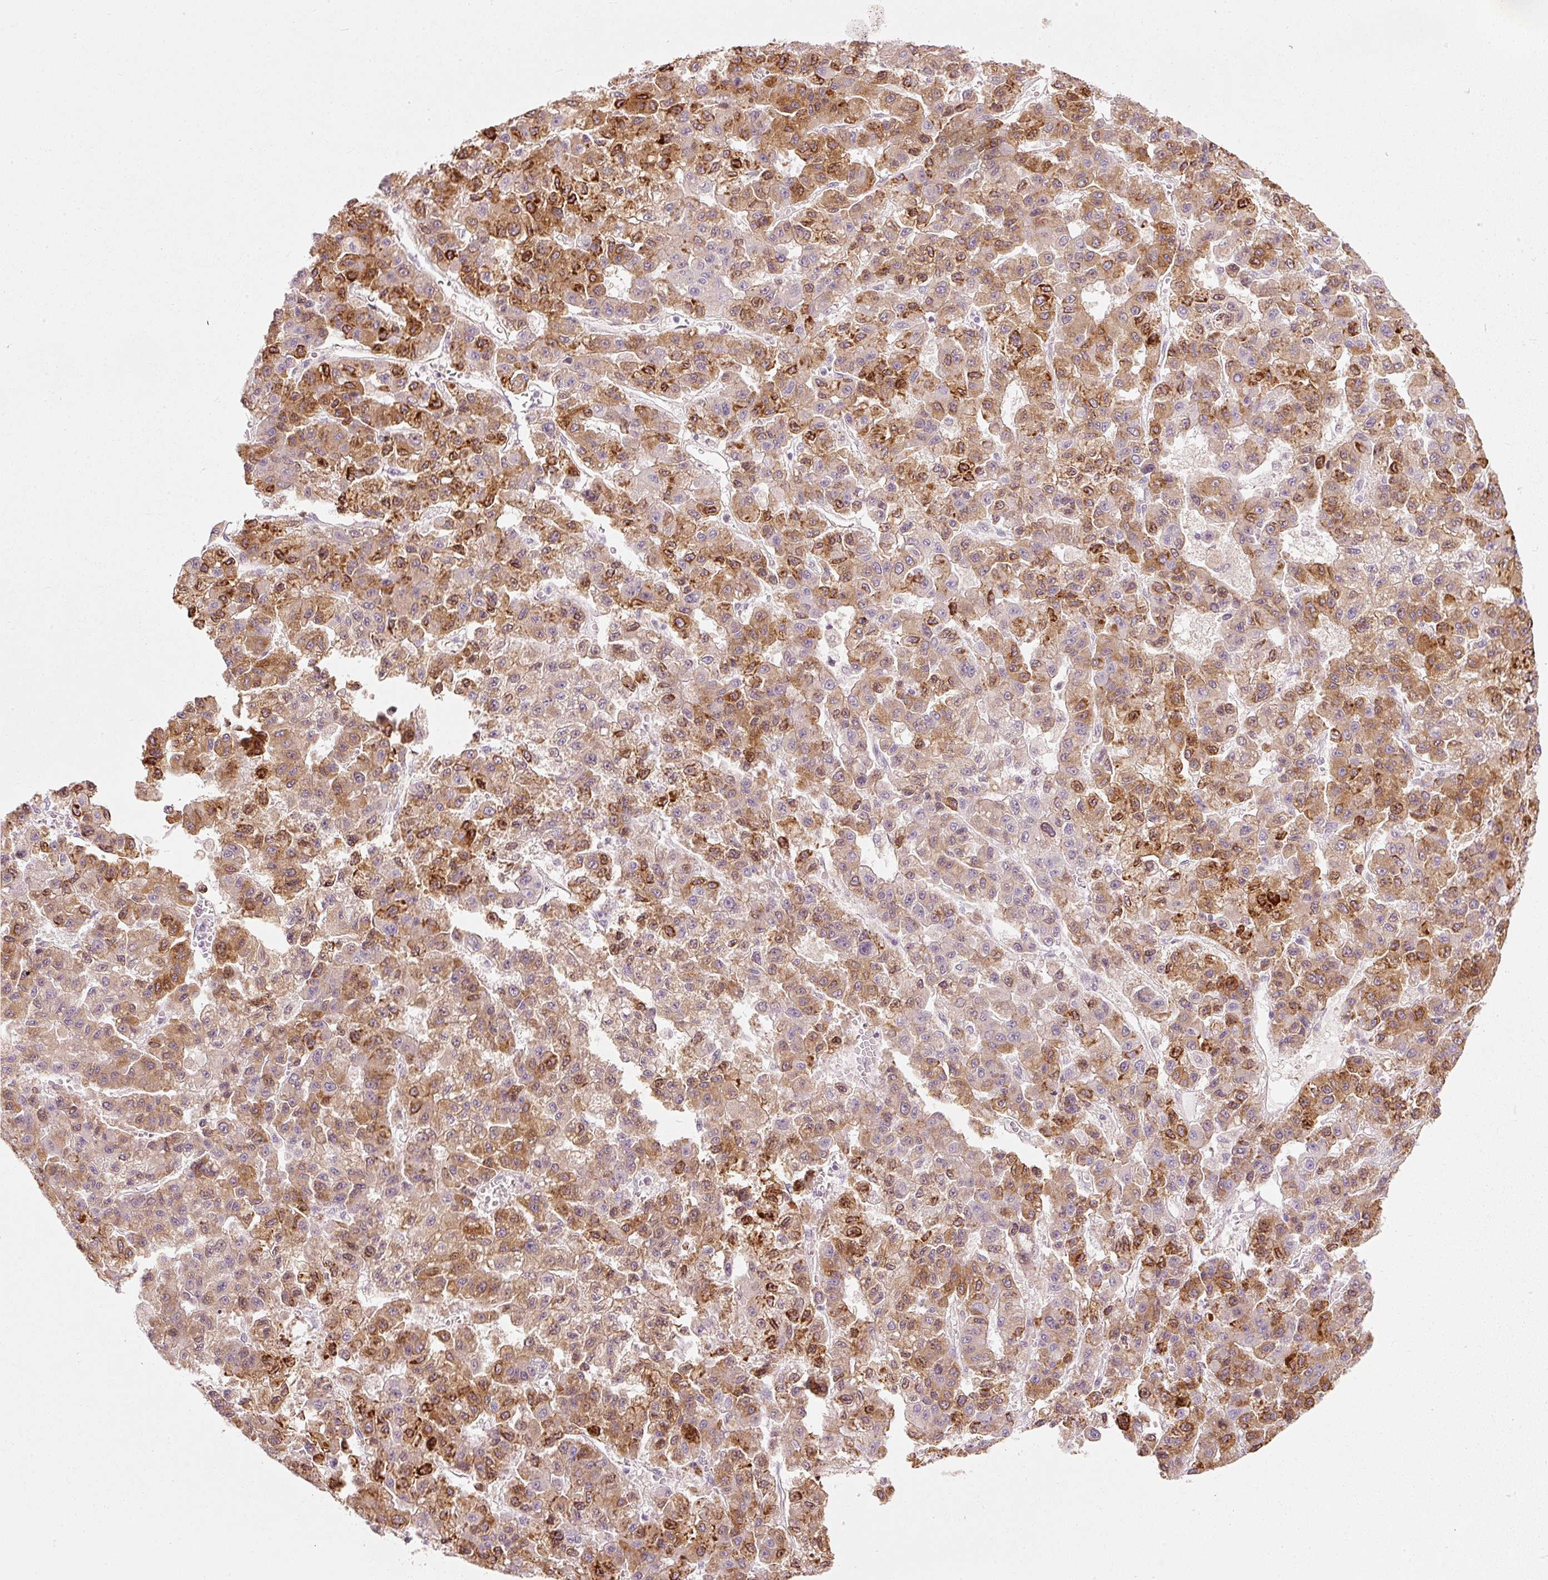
{"staining": {"intensity": "strong", "quantity": "25%-75%", "location": "cytoplasmic/membranous,nuclear"}, "tissue": "liver cancer", "cell_type": "Tumor cells", "image_type": "cancer", "snomed": [{"axis": "morphology", "description": "Carcinoma, Hepatocellular, NOS"}, {"axis": "topography", "description": "Liver"}], "caption": "The photomicrograph demonstrates a brown stain indicating the presence of a protein in the cytoplasmic/membranous and nuclear of tumor cells in liver cancer. (IHC, brightfield microscopy, high magnification).", "gene": "SLC20A1", "patient": {"sex": "male", "age": 70}}